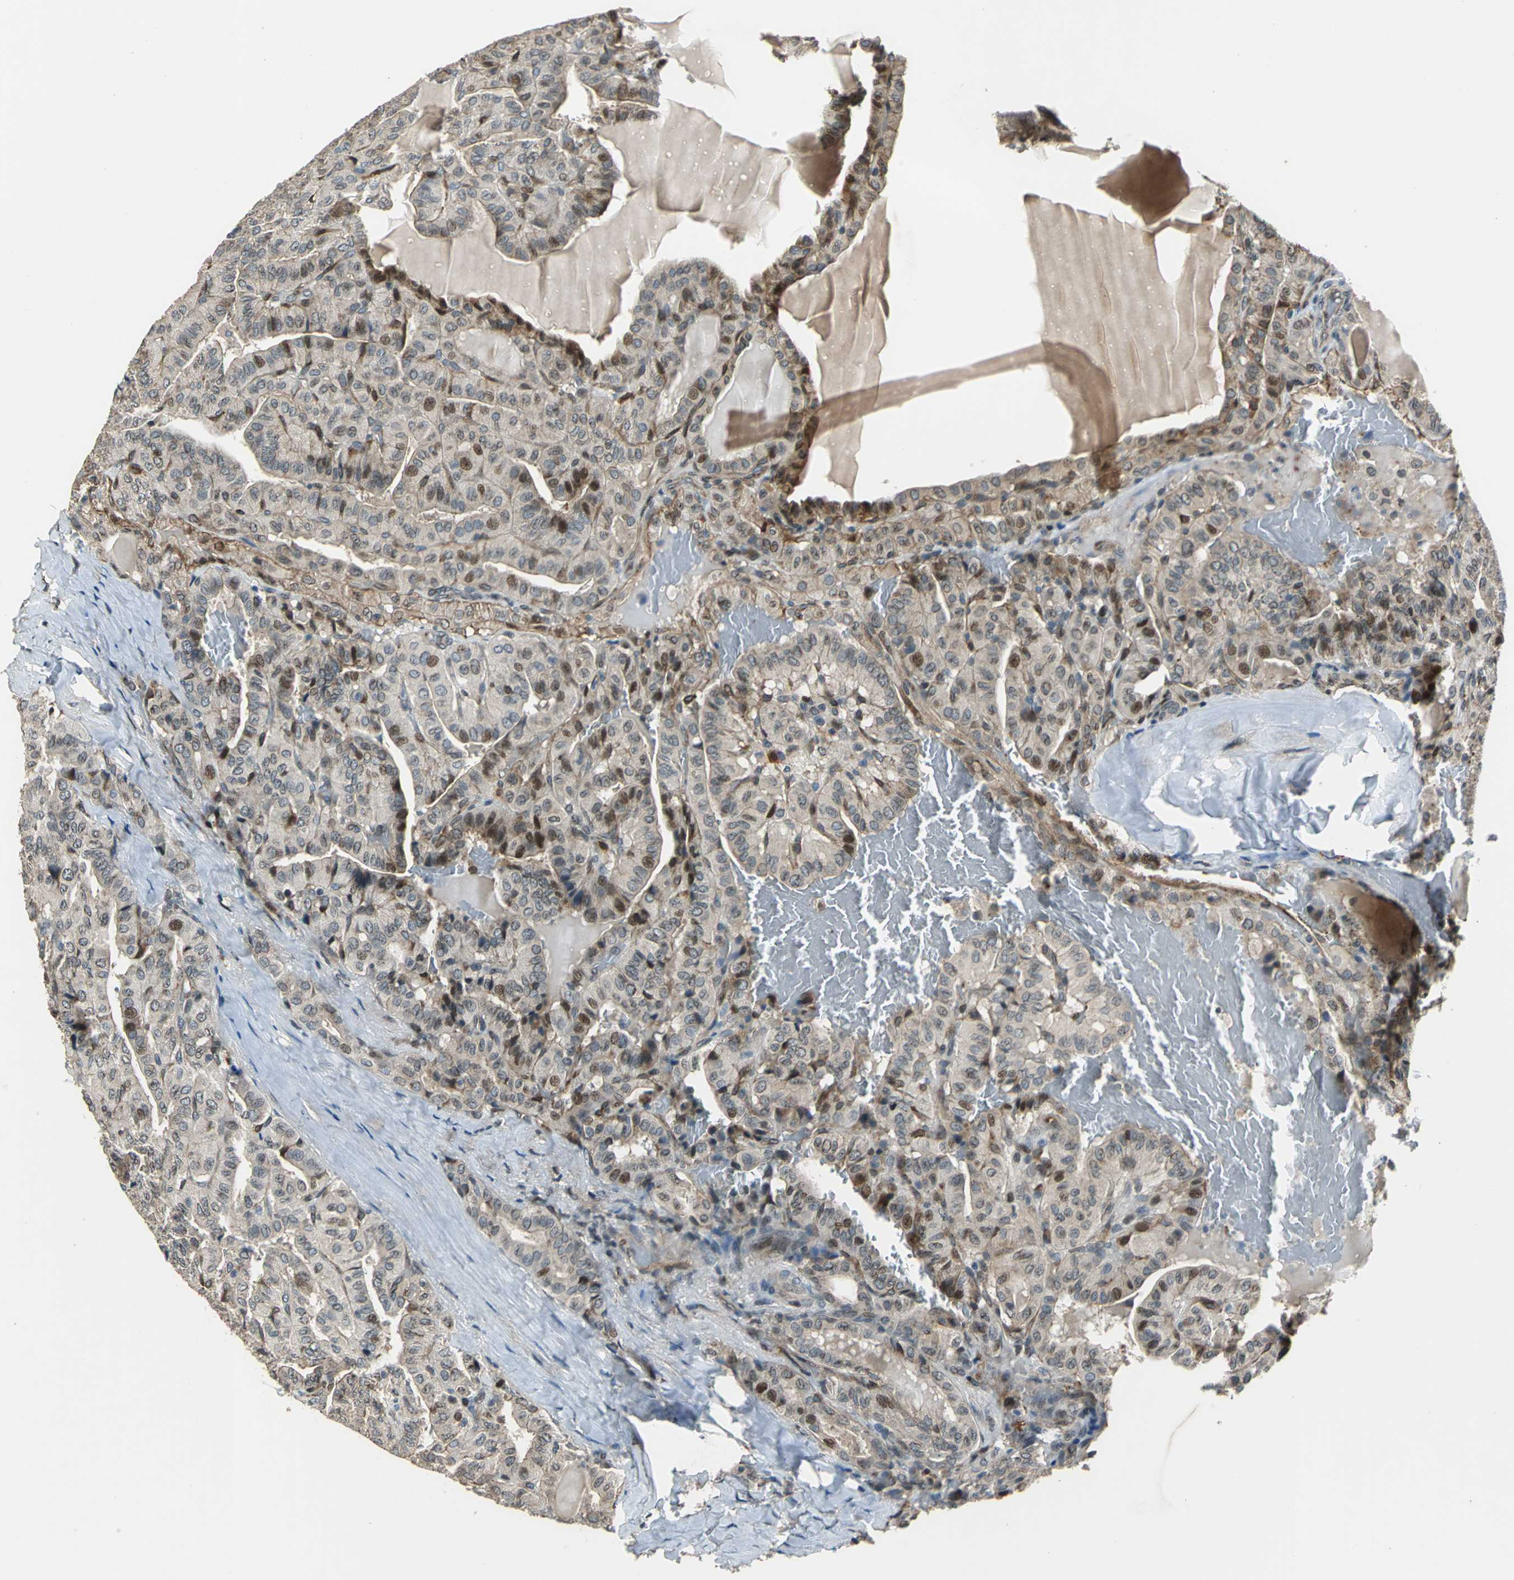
{"staining": {"intensity": "moderate", "quantity": "25%-75%", "location": "nuclear"}, "tissue": "thyroid cancer", "cell_type": "Tumor cells", "image_type": "cancer", "snomed": [{"axis": "morphology", "description": "Papillary adenocarcinoma, NOS"}, {"axis": "topography", "description": "Thyroid gland"}], "caption": "The histopathology image demonstrates a brown stain indicating the presence of a protein in the nuclear of tumor cells in thyroid papillary adenocarcinoma. (DAB (3,3'-diaminobenzidine) IHC with brightfield microscopy, high magnification).", "gene": "BRIP1", "patient": {"sex": "male", "age": 77}}